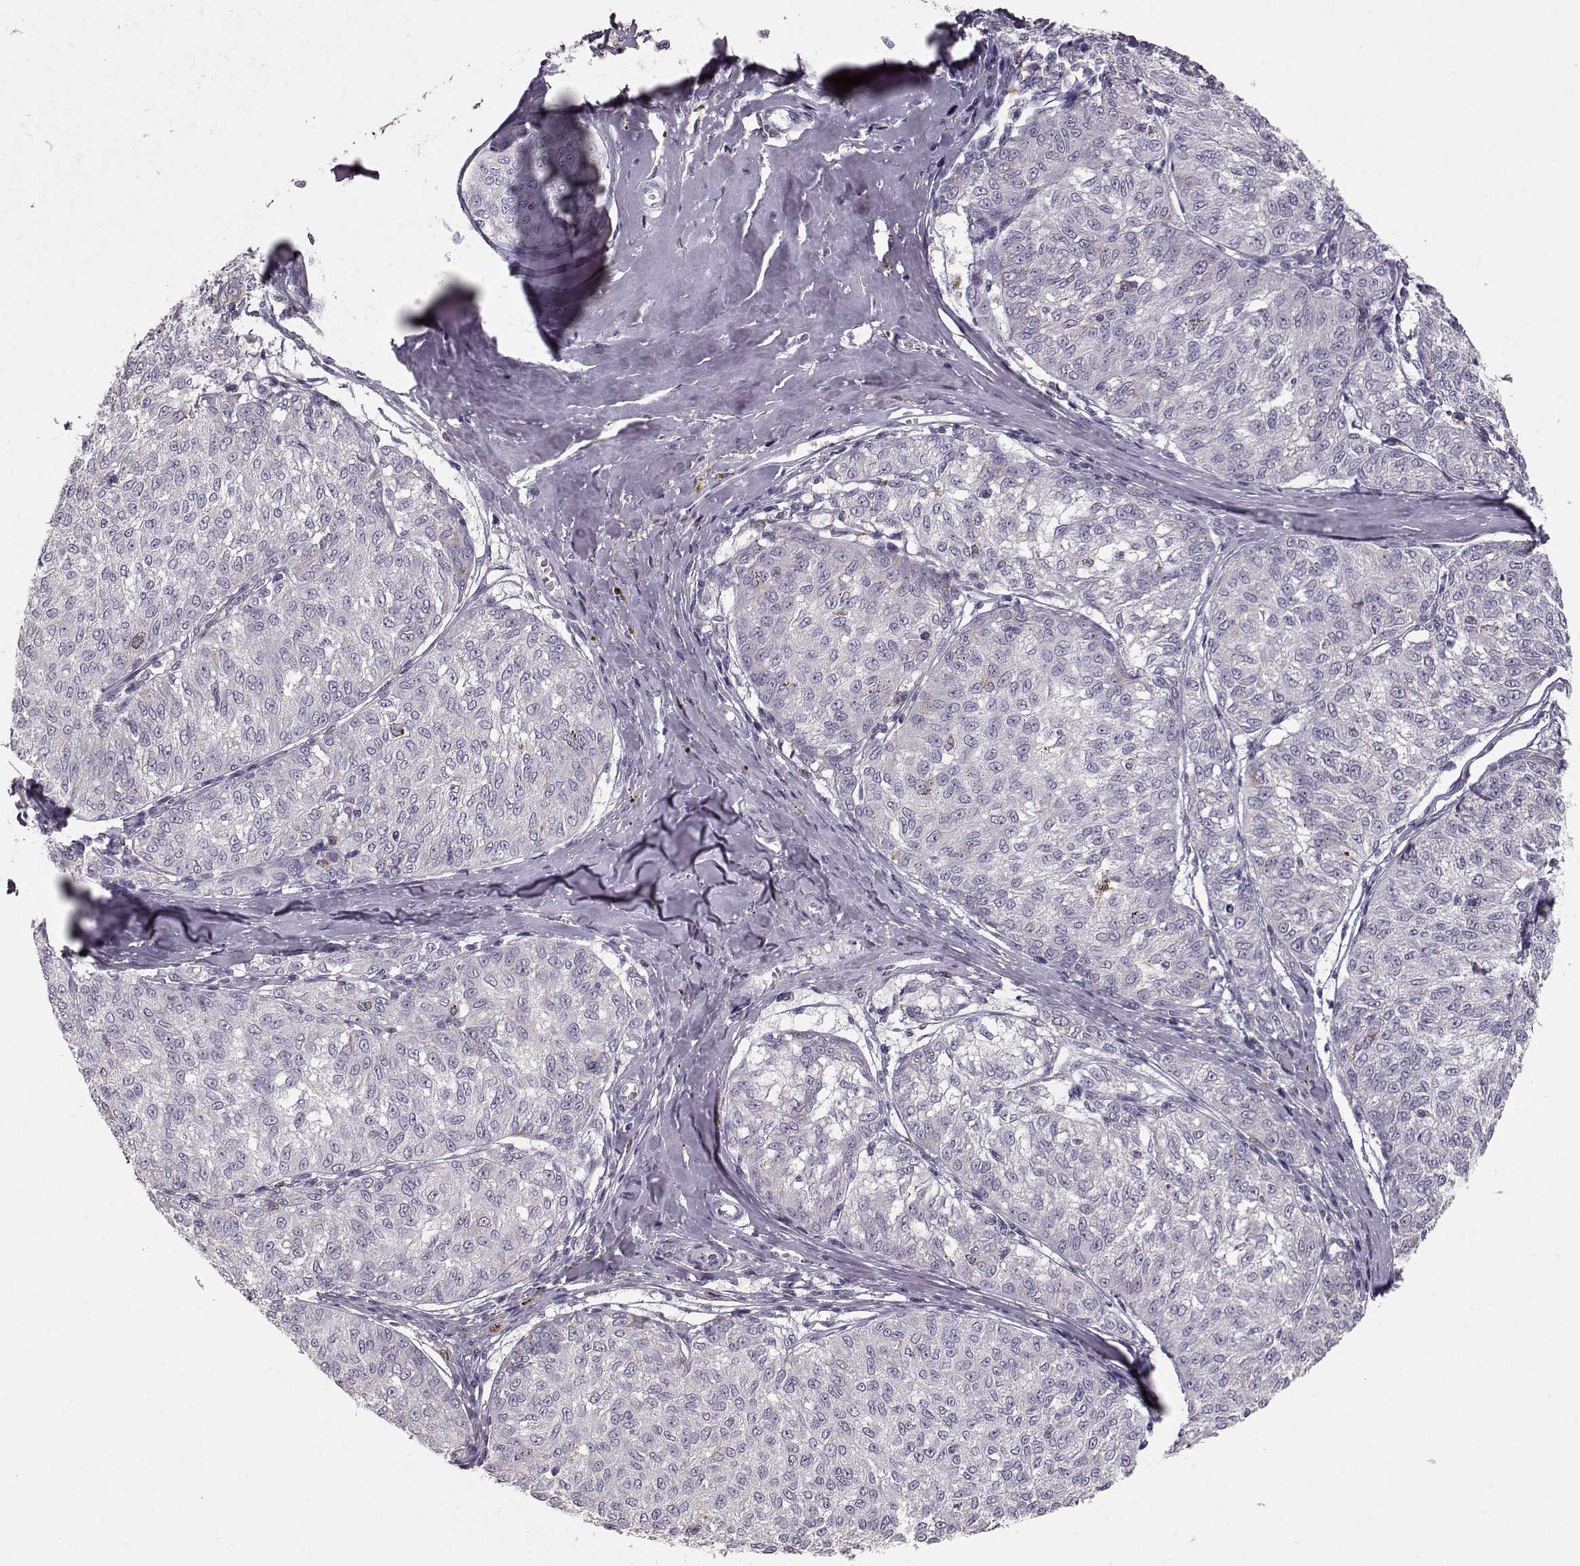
{"staining": {"intensity": "negative", "quantity": "none", "location": "none"}, "tissue": "melanoma", "cell_type": "Tumor cells", "image_type": "cancer", "snomed": [{"axis": "morphology", "description": "Malignant melanoma, NOS"}, {"axis": "topography", "description": "Skin"}], "caption": "This is an immunohistochemistry image of malignant melanoma. There is no positivity in tumor cells.", "gene": "ELOVL5", "patient": {"sex": "female", "age": 72}}